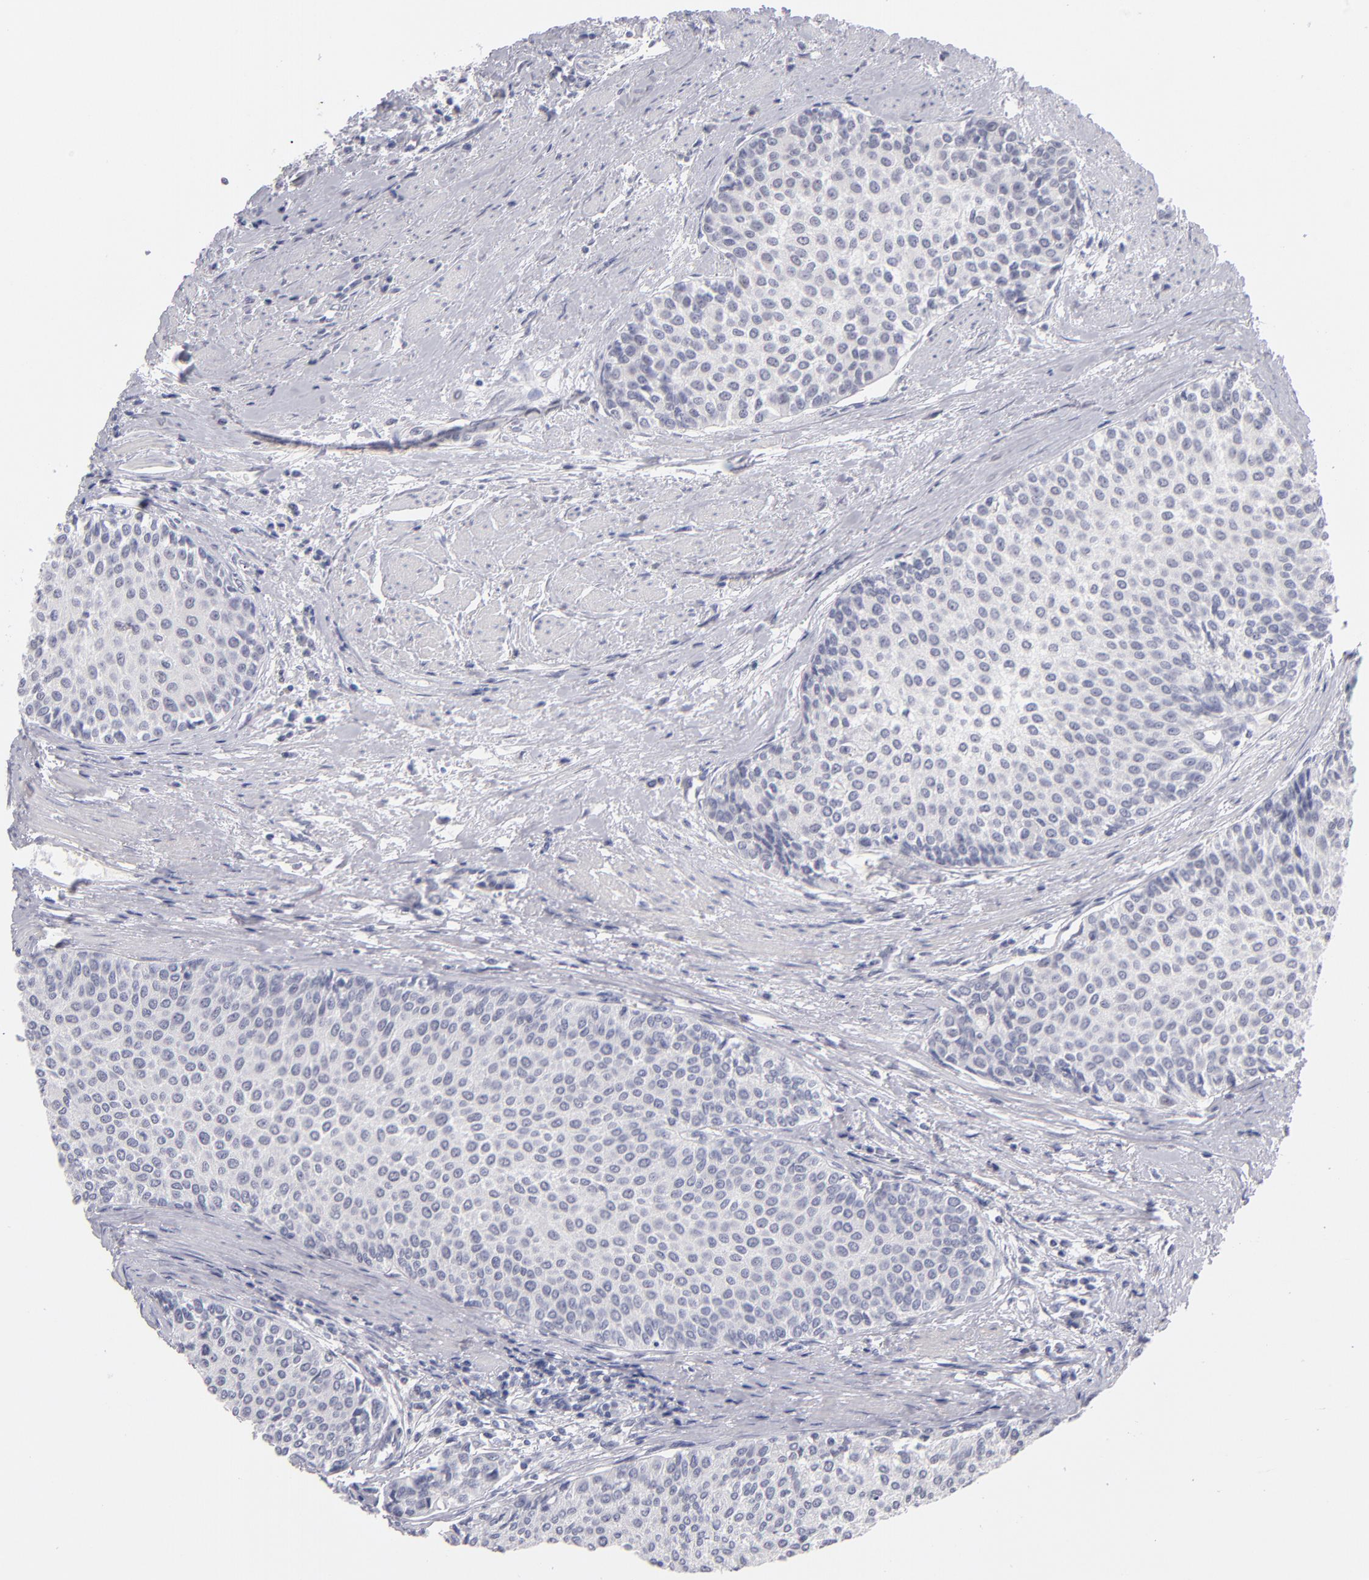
{"staining": {"intensity": "negative", "quantity": "none", "location": "none"}, "tissue": "urothelial cancer", "cell_type": "Tumor cells", "image_type": "cancer", "snomed": [{"axis": "morphology", "description": "Urothelial carcinoma, Low grade"}, {"axis": "topography", "description": "Urinary bladder"}], "caption": "Protein analysis of urothelial cancer demonstrates no significant staining in tumor cells. Nuclei are stained in blue.", "gene": "TEX11", "patient": {"sex": "female", "age": 73}}